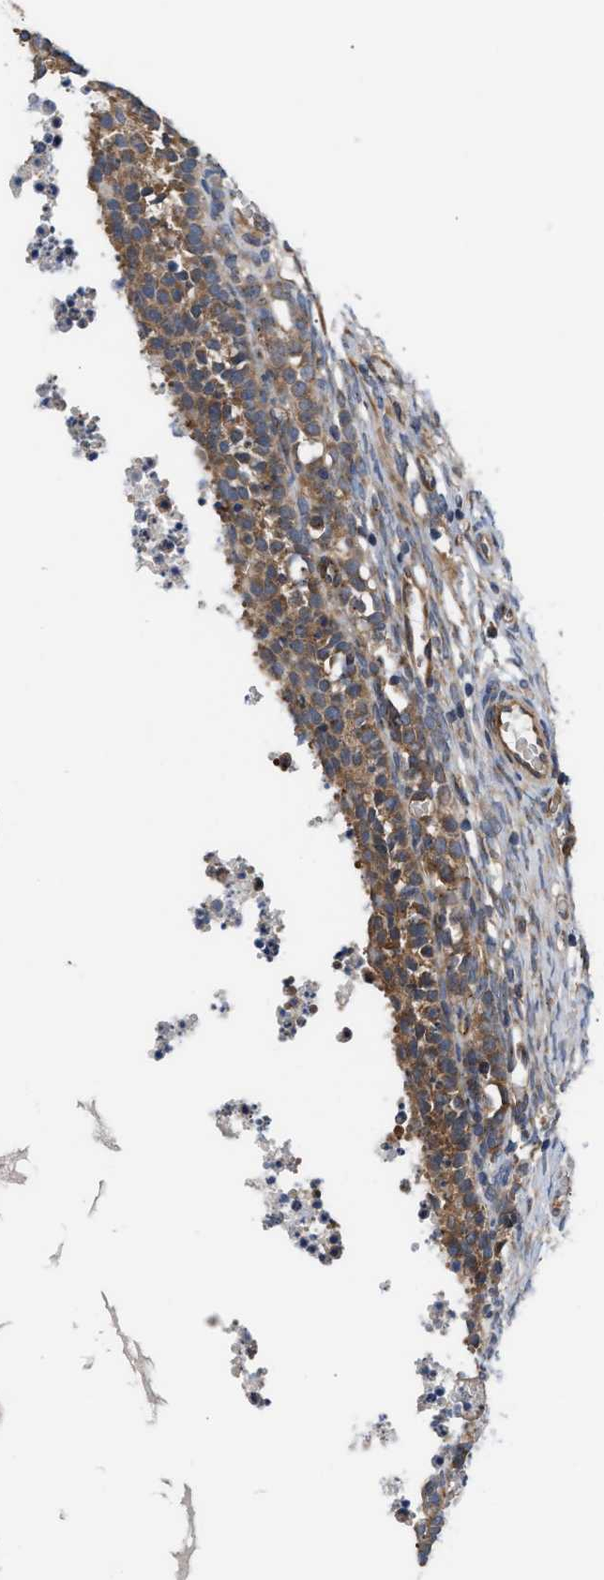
{"staining": {"intensity": "moderate", "quantity": ">75%", "location": "cytoplasmic/membranous"}, "tissue": "ovary", "cell_type": "Ovarian stroma cells", "image_type": "normal", "snomed": [{"axis": "morphology", "description": "Normal tissue, NOS"}, {"axis": "topography", "description": "Ovary"}], "caption": "Ovary stained with immunohistochemistry demonstrates moderate cytoplasmic/membranous positivity in about >75% of ovarian stroma cells. (DAB IHC, brown staining for protein, blue staining for nuclei).", "gene": "LAPTM4B", "patient": {"sex": "female", "age": 35}}